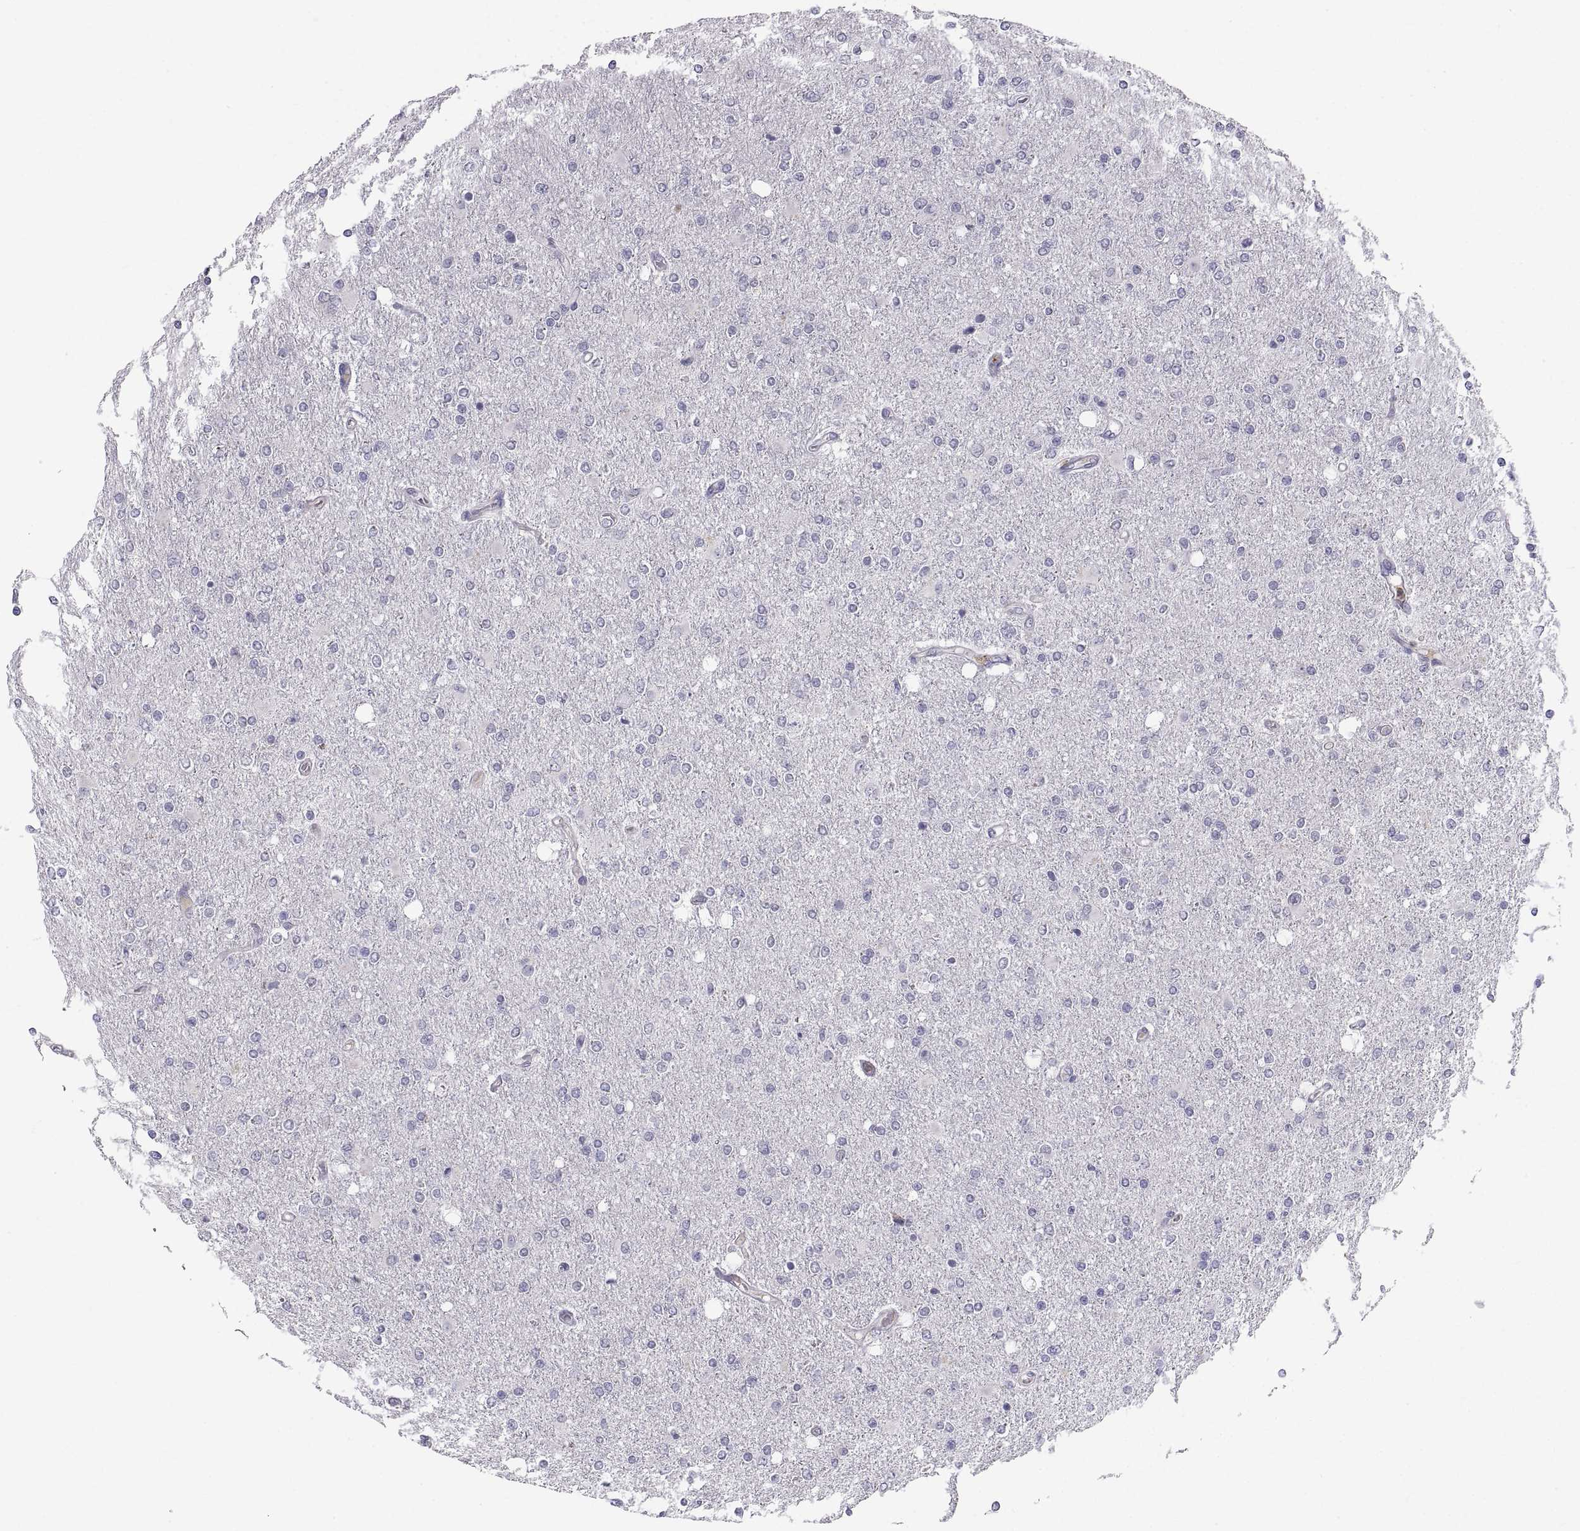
{"staining": {"intensity": "negative", "quantity": "none", "location": "none"}, "tissue": "glioma", "cell_type": "Tumor cells", "image_type": "cancer", "snomed": [{"axis": "morphology", "description": "Glioma, malignant, High grade"}, {"axis": "topography", "description": "Cerebral cortex"}], "caption": "This is a histopathology image of immunohistochemistry staining of glioma, which shows no staining in tumor cells.", "gene": "PKP1", "patient": {"sex": "male", "age": 70}}